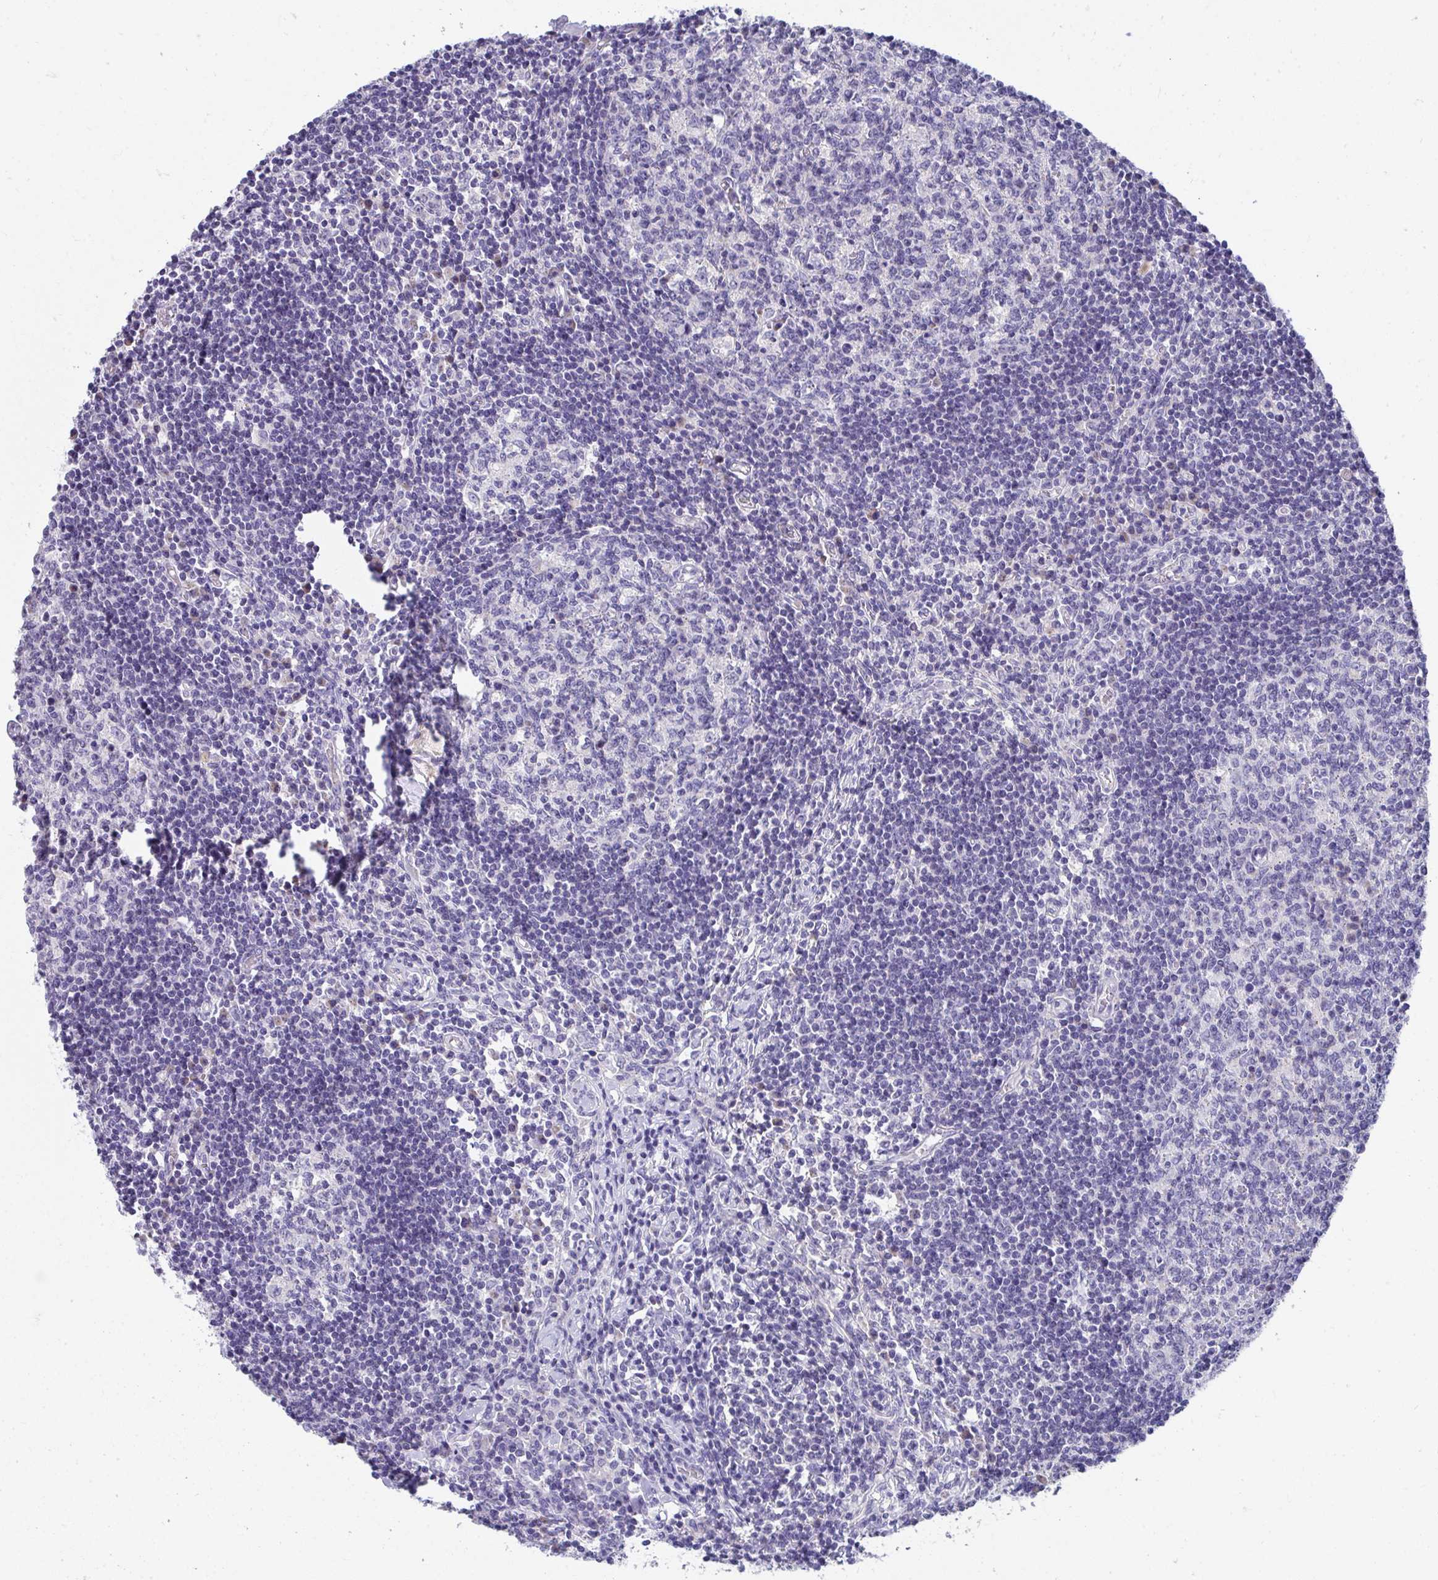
{"staining": {"intensity": "negative", "quantity": "none", "location": "none"}, "tissue": "lymph node", "cell_type": "Germinal center cells", "image_type": "normal", "snomed": [{"axis": "morphology", "description": "Normal tissue, NOS"}, {"axis": "topography", "description": "Lymph node"}], "caption": "Immunohistochemistry histopathology image of normal lymph node: human lymph node stained with DAB demonstrates no significant protein positivity in germinal center cells.", "gene": "TMPRSS2", "patient": {"sex": "male", "age": 67}}